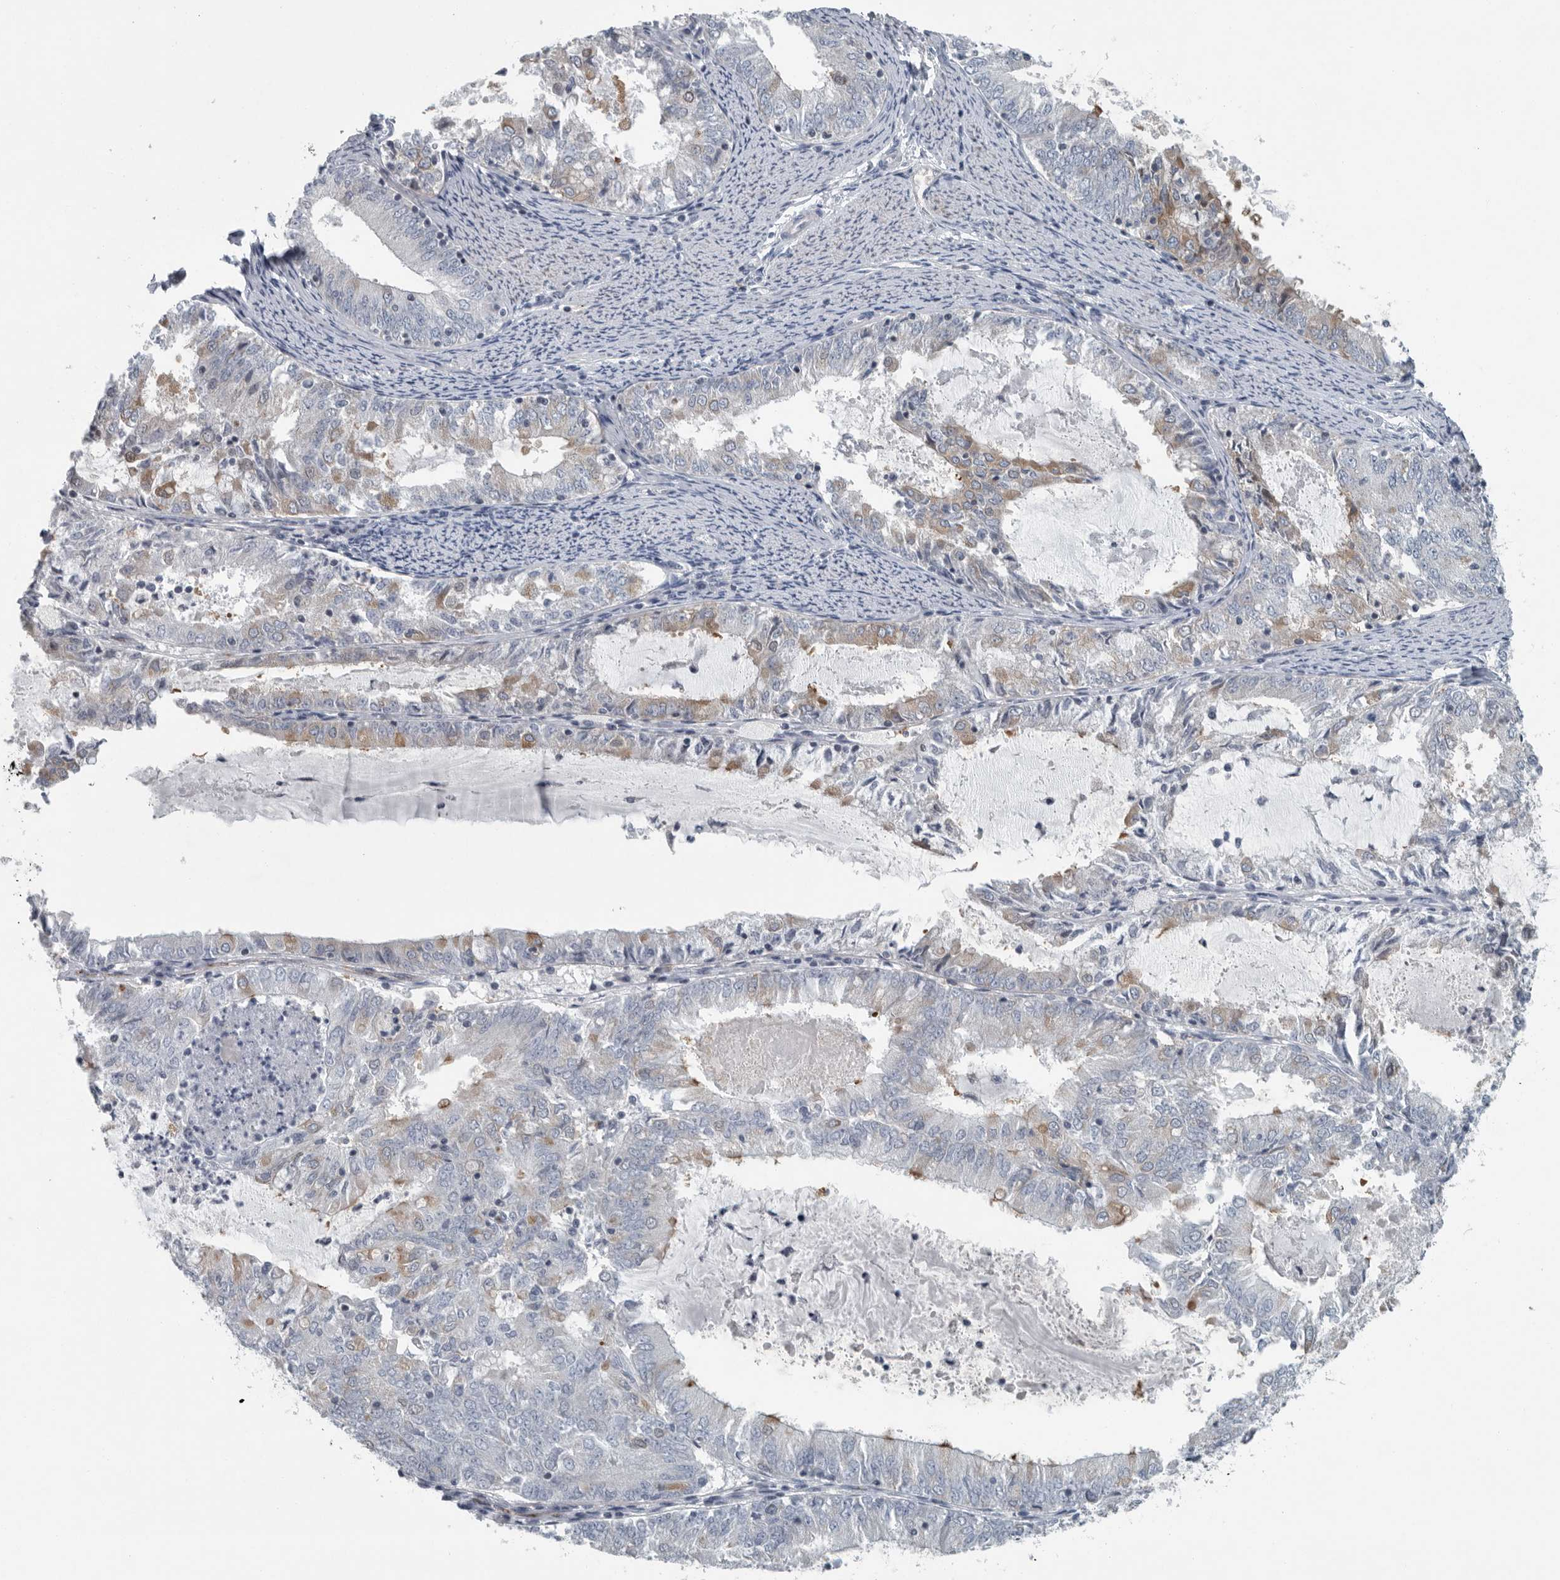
{"staining": {"intensity": "negative", "quantity": "none", "location": "none"}, "tissue": "endometrial cancer", "cell_type": "Tumor cells", "image_type": "cancer", "snomed": [{"axis": "morphology", "description": "Adenocarcinoma, NOS"}, {"axis": "topography", "description": "Endometrium"}], "caption": "High power microscopy histopathology image of an immunohistochemistry histopathology image of adenocarcinoma (endometrial), revealing no significant expression in tumor cells.", "gene": "MPP3", "patient": {"sex": "female", "age": 57}}